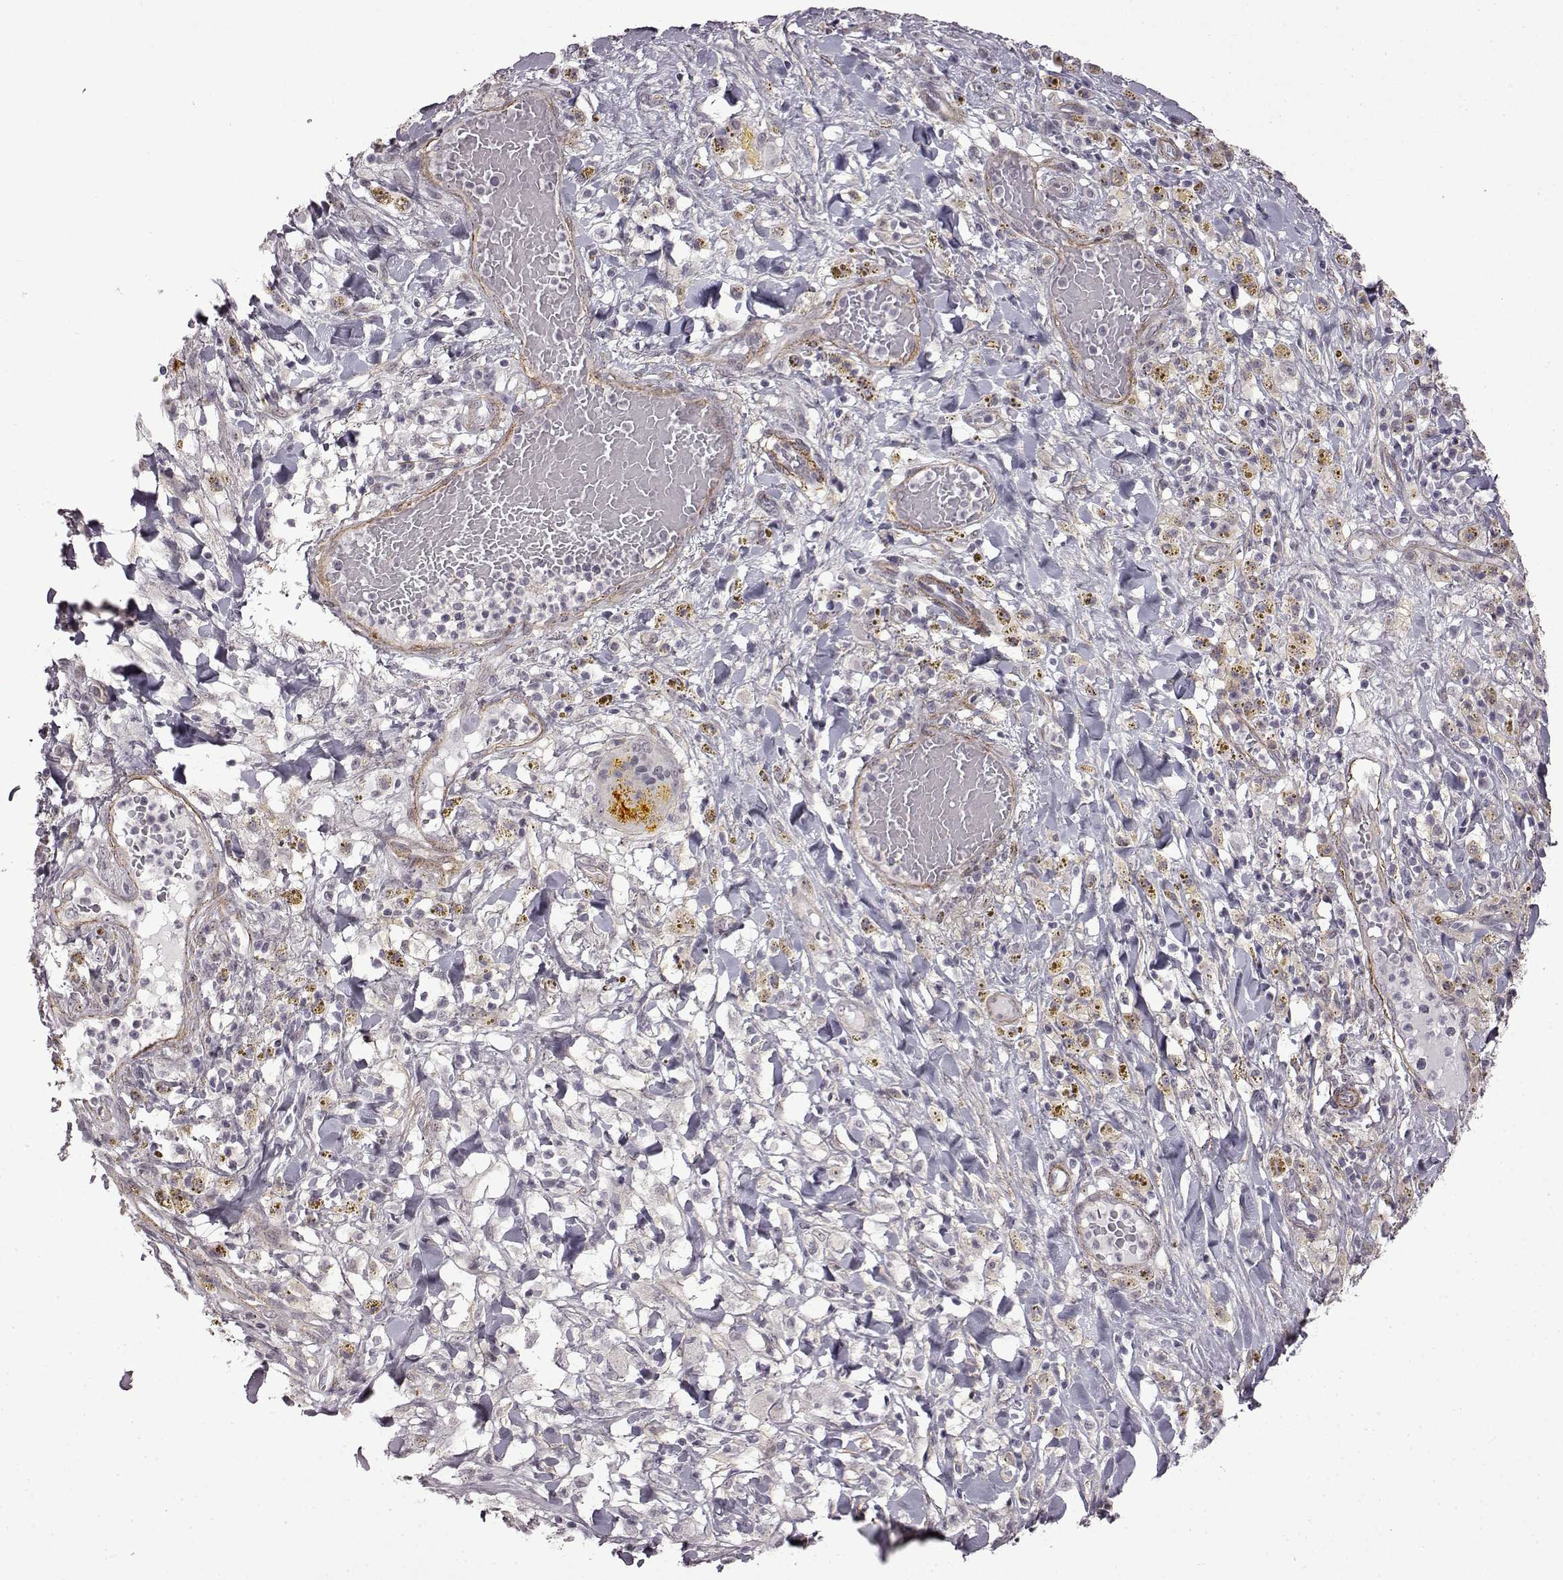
{"staining": {"intensity": "negative", "quantity": "none", "location": "none"}, "tissue": "melanoma", "cell_type": "Tumor cells", "image_type": "cancer", "snomed": [{"axis": "morphology", "description": "Malignant melanoma, NOS"}, {"axis": "topography", "description": "Skin"}], "caption": "The micrograph demonstrates no significant positivity in tumor cells of melanoma. (Stains: DAB IHC with hematoxylin counter stain, Microscopy: brightfield microscopy at high magnification).", "gene": "SYNPO2", "patient": {"sex": "female", "age": 91}}